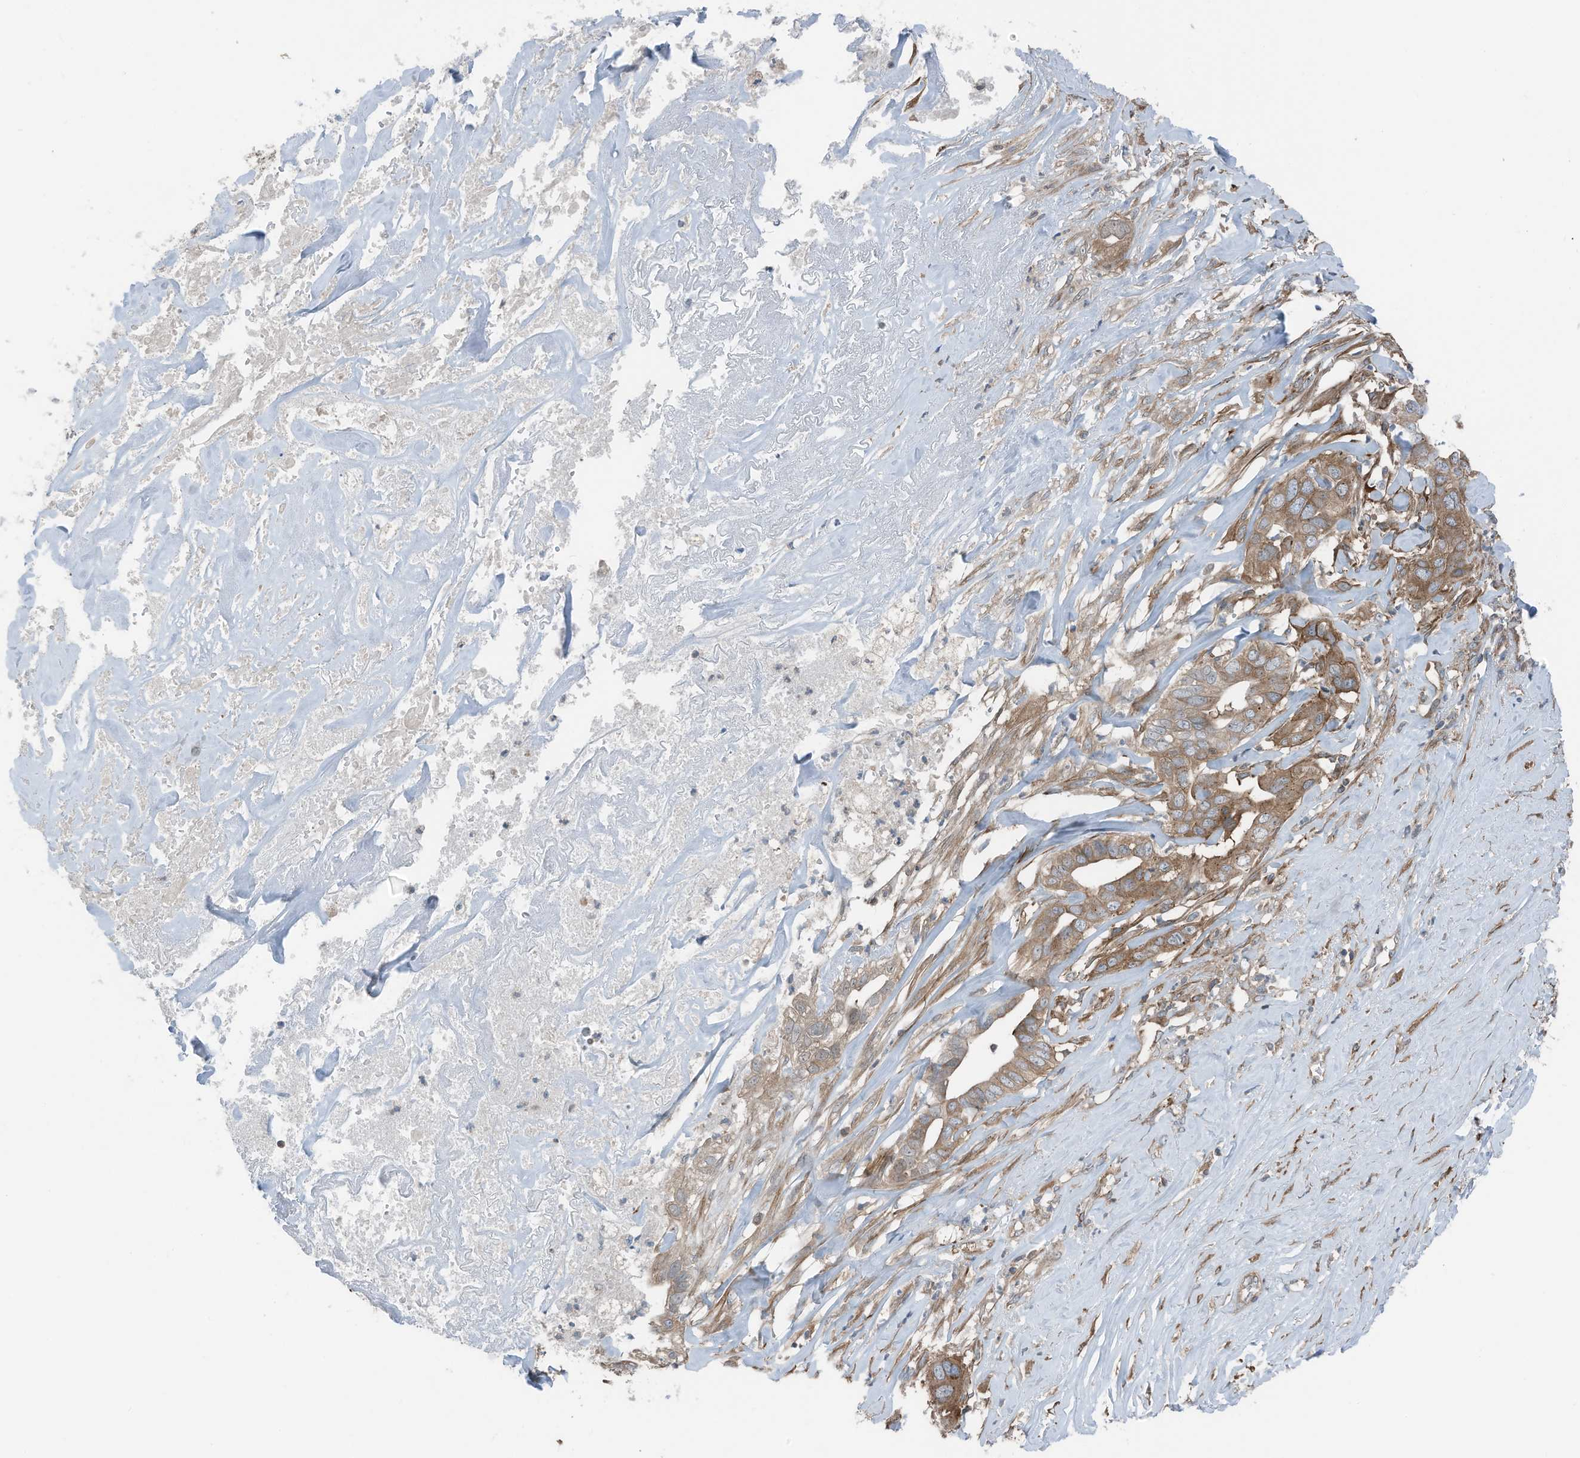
{"staining": {"intensity": "moderate", "quantity": ">75%", "location": "cytoplasmic/membranous"}, "tissue": "liver cancer", "cell_type": "Tumor cells", "image_type": "cancer", "snomed": [{"axis": "morphology", "description": "Cholangiocarcinoma"}, {"axis": "topography", "description": "Liver"}], "caption": "A high-resolution histopathology image shows immunohistochemistry staining of liver cancer, which exhibits moderate cytoplasmic/membranous positivity in about >75% of tumor cells. The staining was performed using DAB (3,3'-diaminobenzidine), with brown indicating positive protein expression. Nuclei are stained blue with hematoxylin.", "gene": "TXNDC9", "patient": {"sex": "female", "age": 79}}